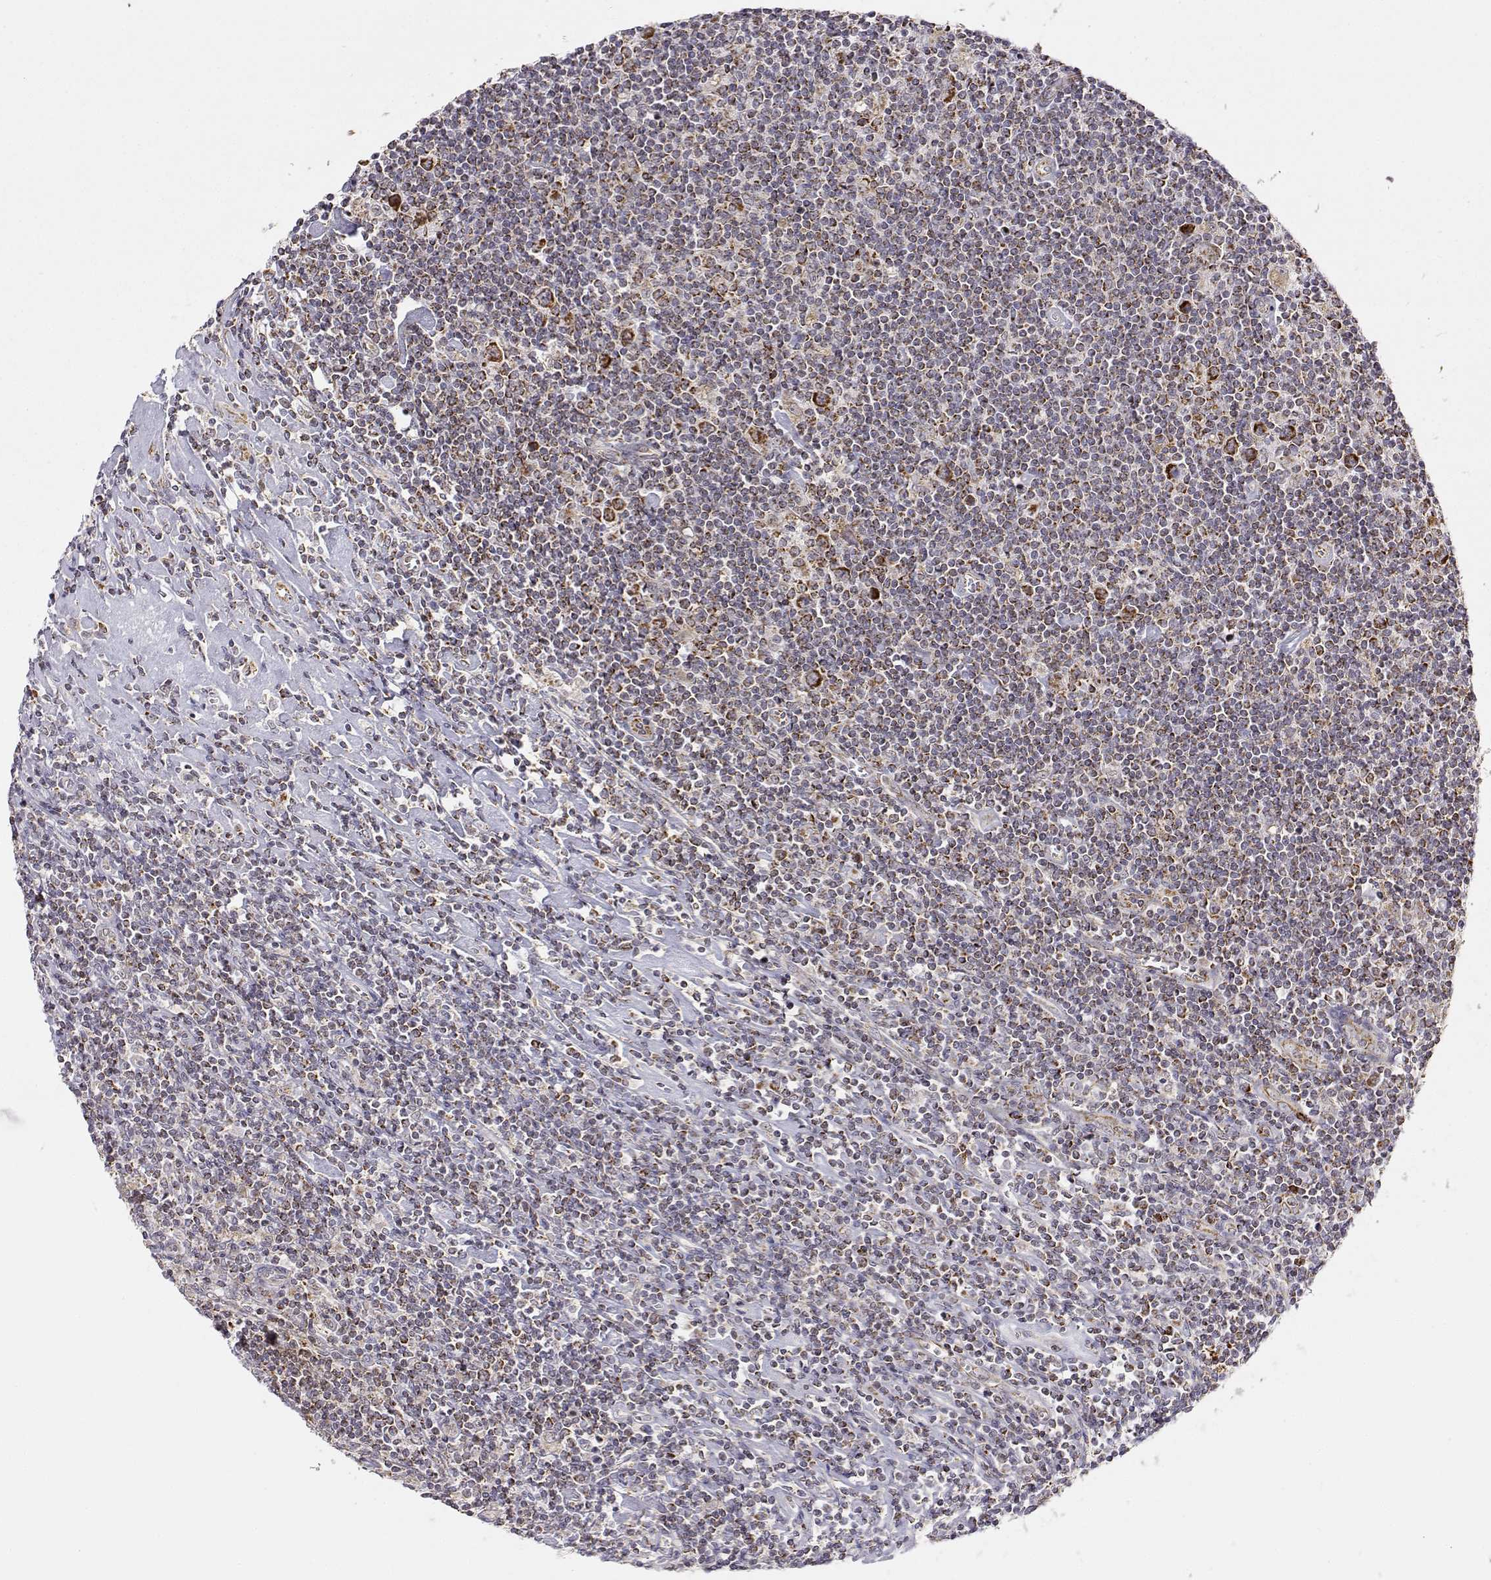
{"staining": {"intensity": "moderate", "quantity": ">75%", "location": "cytoplasmic/membranous"}, "tissue": "lymphoma", "cell_type": "Tumor cells", "image_type": "cancer", "snomed": [{"axis": "morphology", "description": "Hodgkin's disease, NOS"}, {"axis": "topography", "description": "Lymph node"}], "caption": "A micrograph of human lymphoma stained for a protein exhibits moderate cytoplasmic/membranous brown staining in tumor cells.", "gene": "EXOG", "patient": {"sex": "male", "age": 40}}